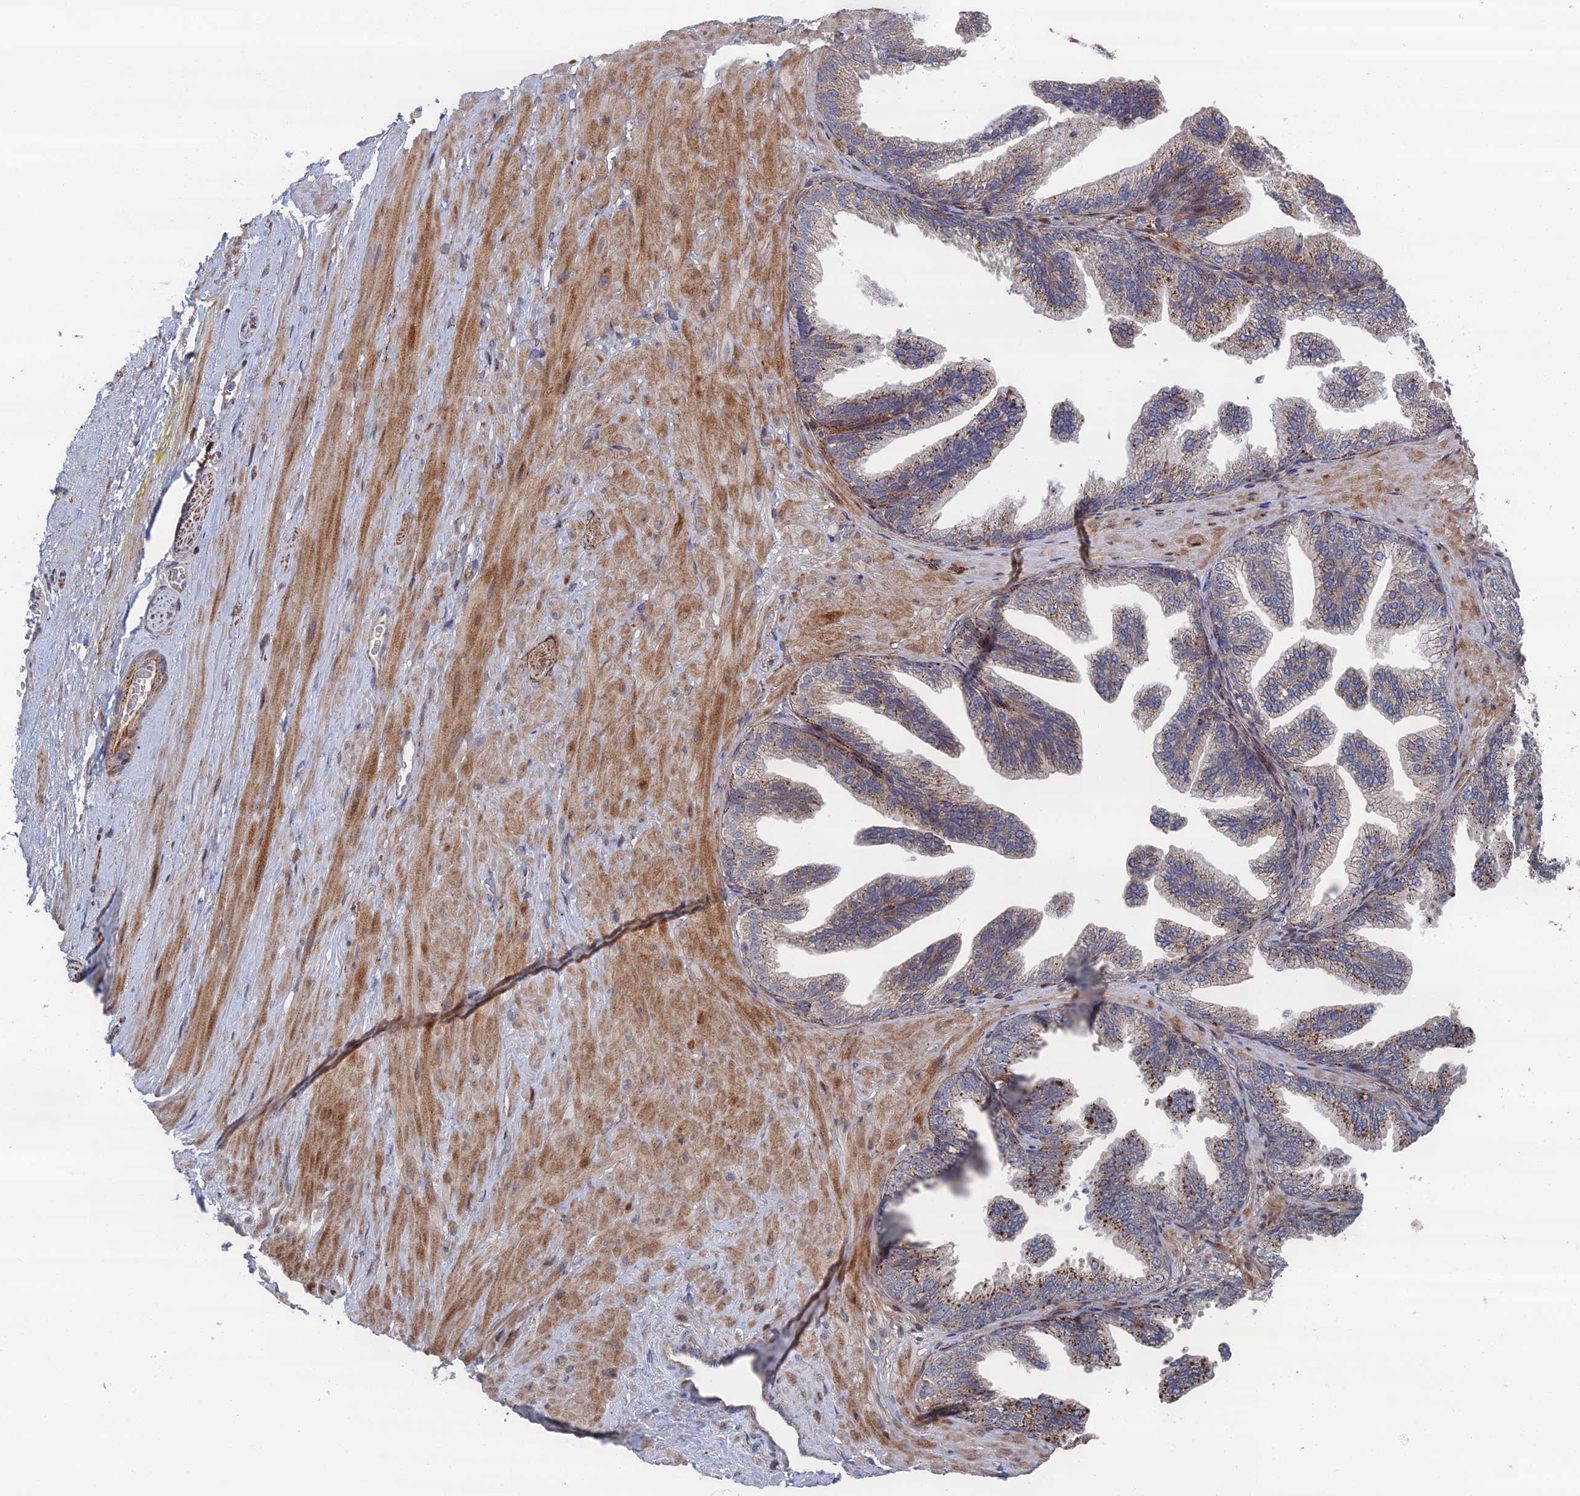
{"staining": {"intensity": "negative", "quantity": "none", "location": "none"}, "tissue": "adipose tissue", "cell_type": "Adipocytes", "image_type": "normal", "snomed": [{"axis": "morphology", "description": "Normal tissue, NOS"}, {"axis": "morphology", "description": "Adenocarcinoma, Low grade"}, {"axis": "topography", "description": "Prostate"}, {"axis": "topography", "description": "Peripheral nerve tissue"}], "caption": "Immunohistochemical staining of benign human adipose tissue reveals no significant expression in adipocytes.", "gene": "GTF2IRD1", "patient": {"sex": "male", "age": 63}}